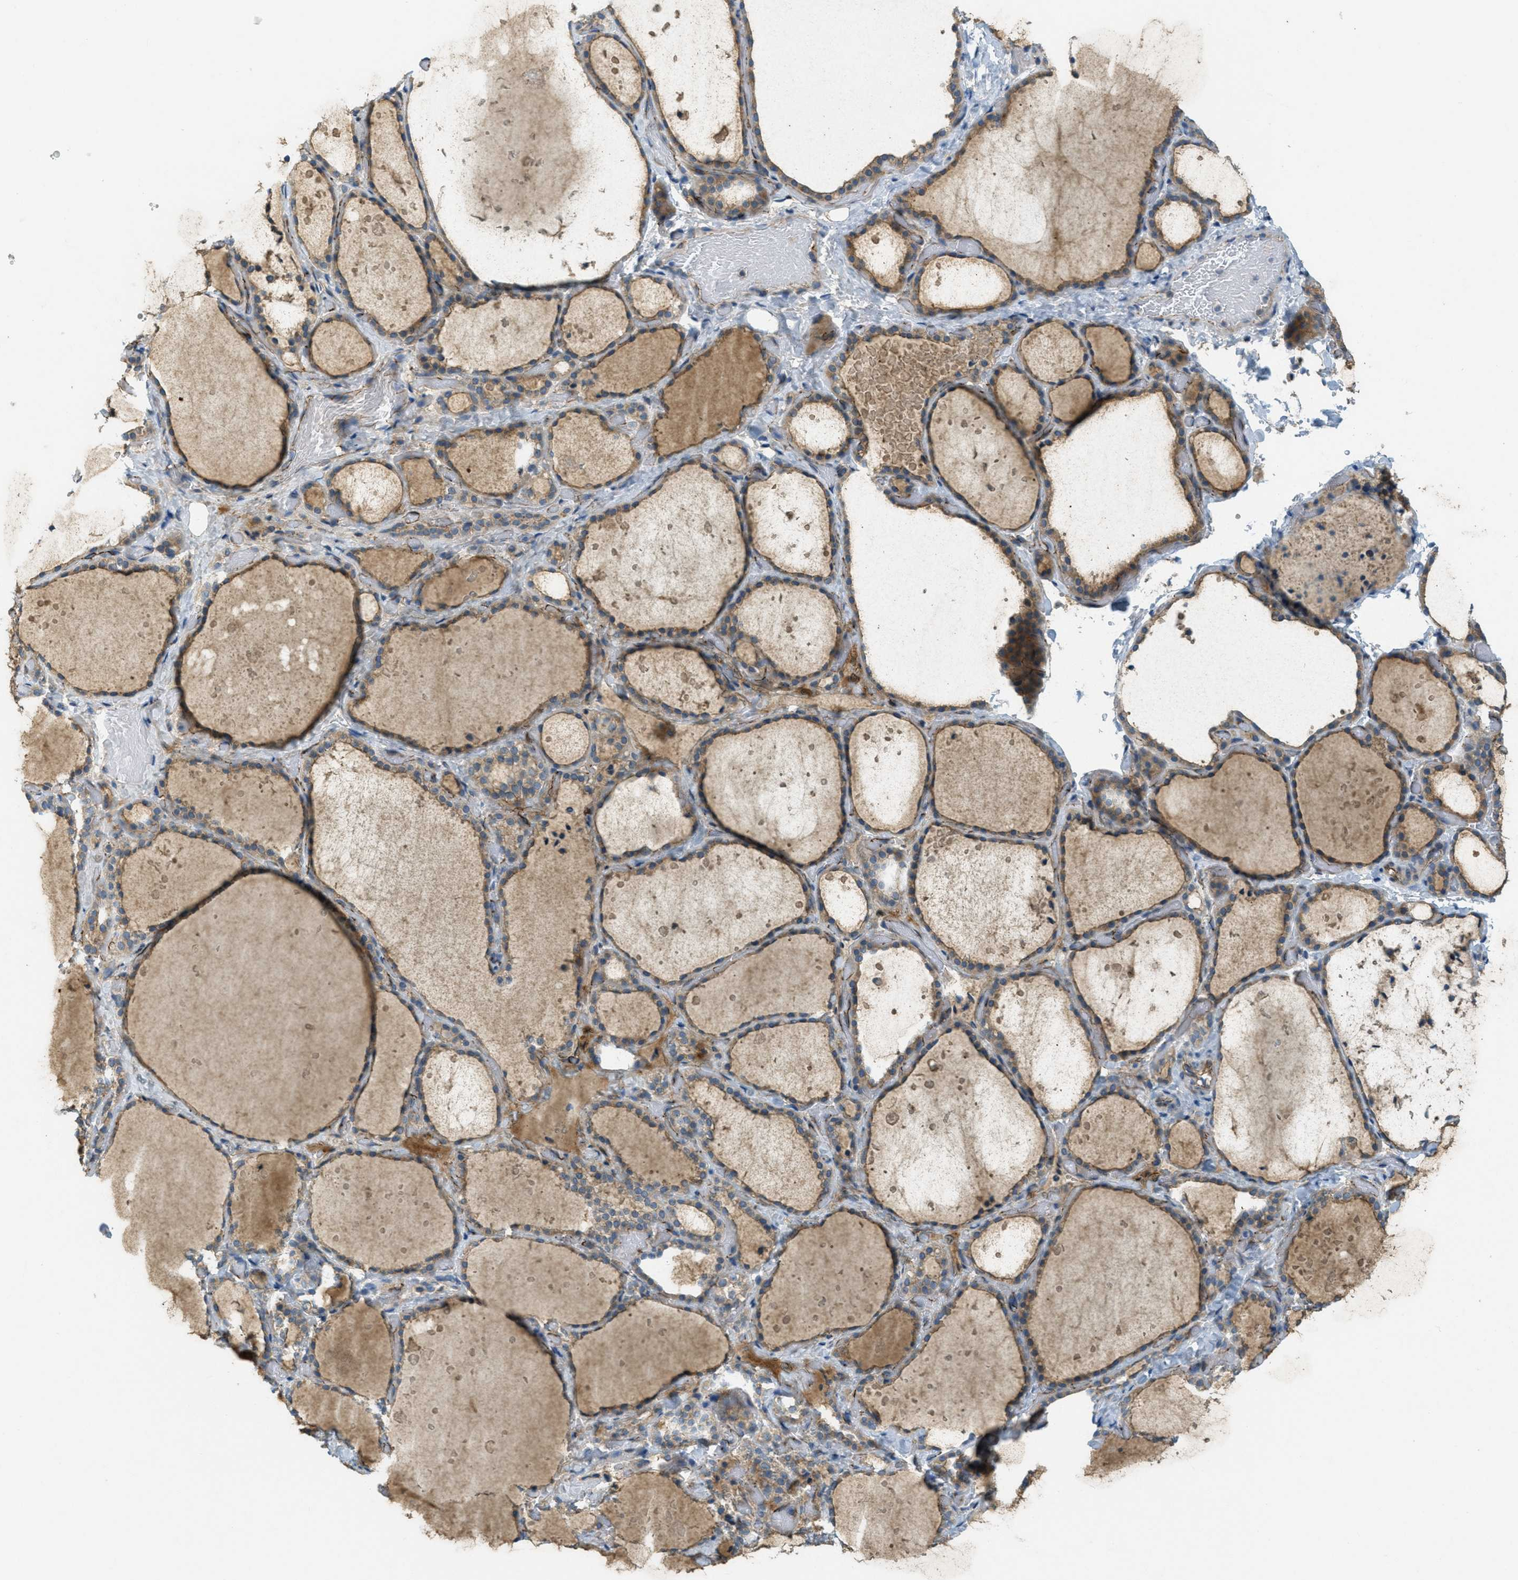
{"staining": {"intensity": "moderate", "quantity": ">75%", "location": "cytoplasmic/membranous"}, "tissue": "thyroid gland", "cell_type": "Glandular cells", "image_type": "normal", "snomed": [{"axis": "morphology", "description": "Normal tissue, NOS"}, {"axis": "topography", "description": "Thyroid gland"}], "caption": "Immunohistochemistry (IHC) histopathology image of benign thyroid gland: thyroid gland stained using immunohistochemistry (IHC) reveals medium levels of moderate protein expression localized specifically in the cytoplasmic/membranous of glandular cells, appearing as a cytoplasmic/membranous brown color.", "gene": "JCAD", "patient": {"sex": "female", "age": 44}}